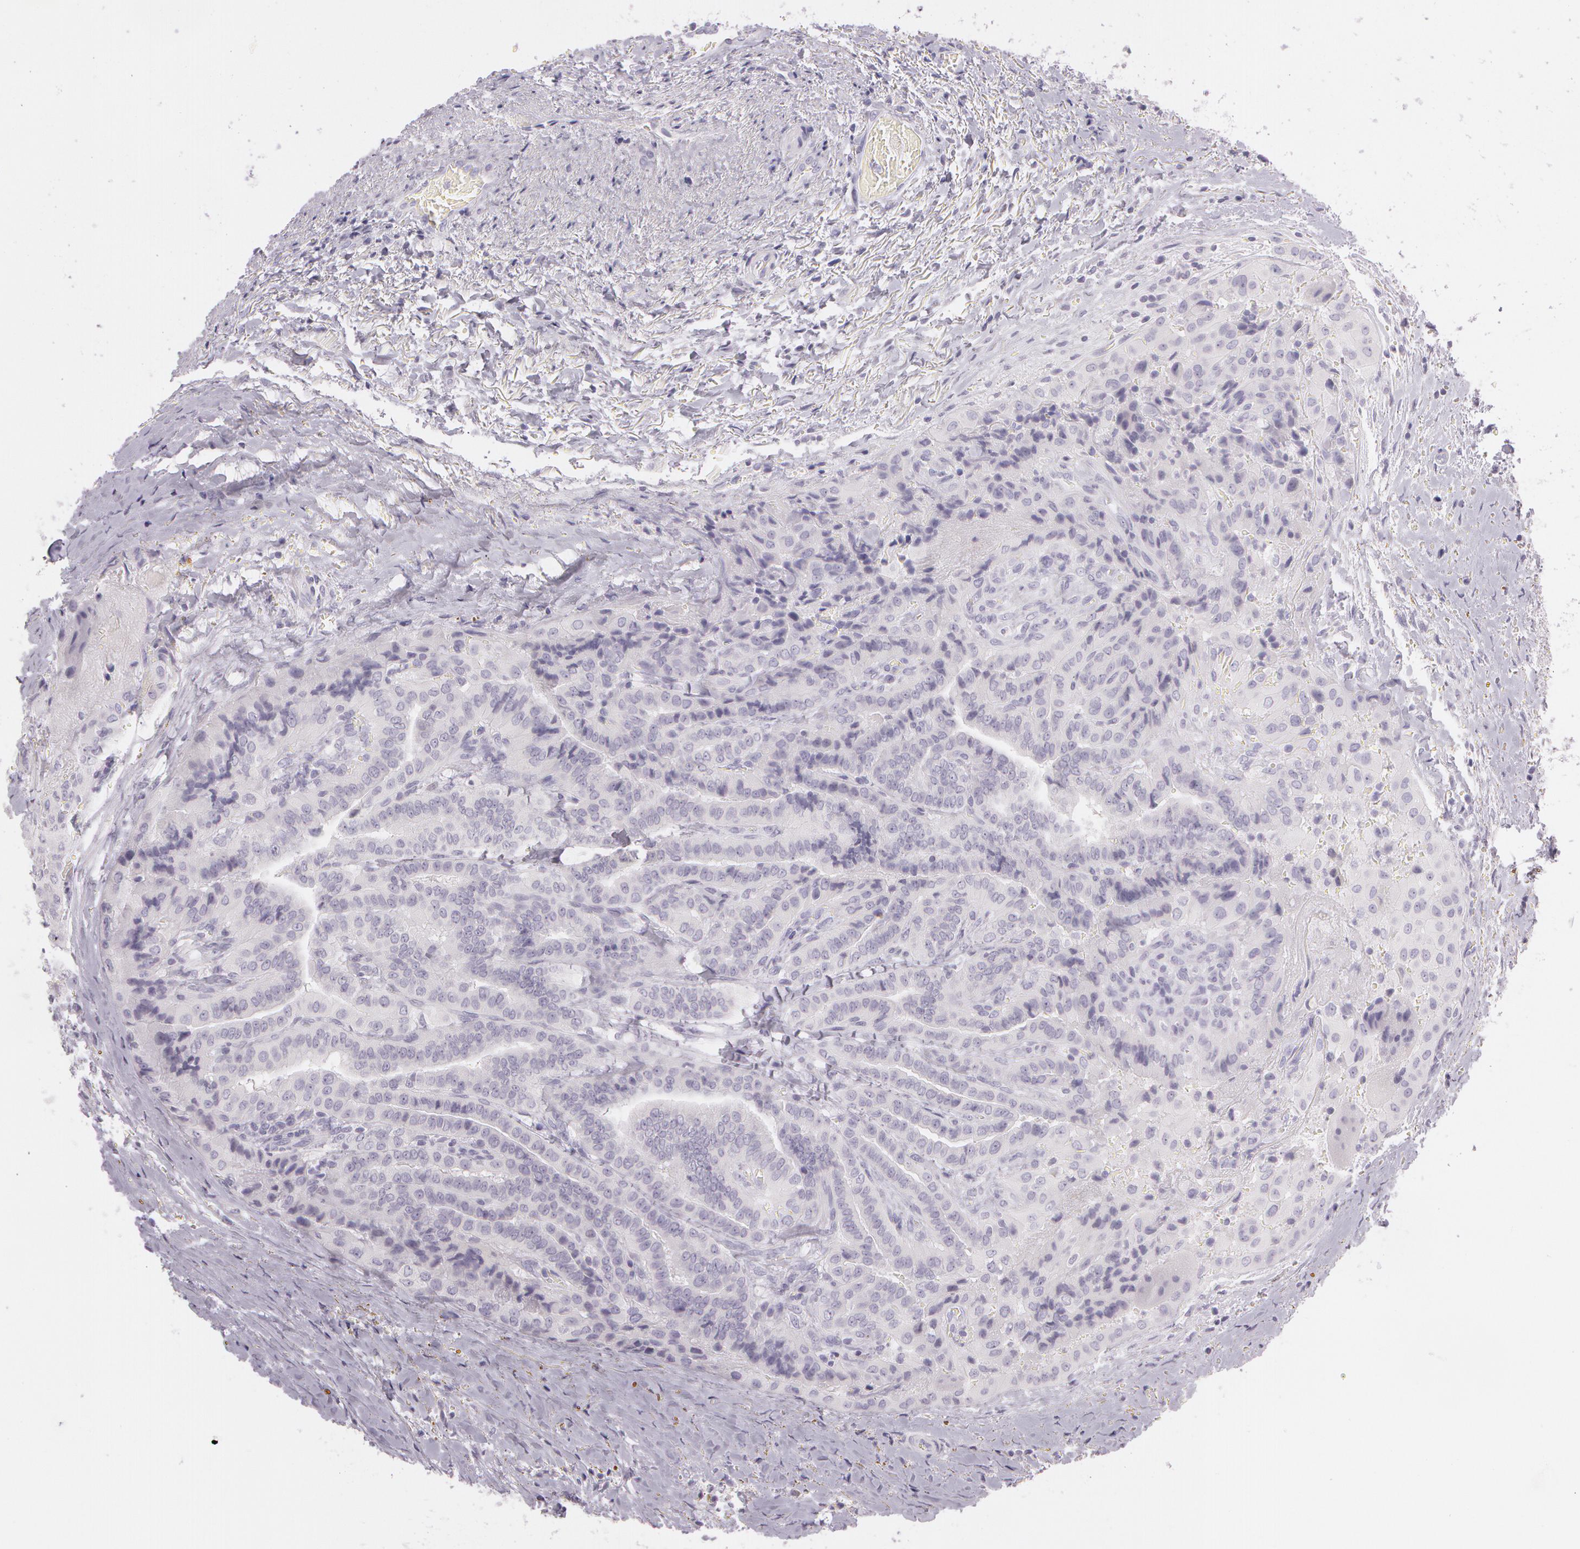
{"staining": {"intensity": "negative", "quantity": "none", "location": "none"}, "tissue": "thyroid cancer", "cell_type": "Tumor cells", "image_type": "cancer", "snomed": [{"axis": "morphology", "description": "Papillary adenocarcinoma, NOS"}, {"axis": "topography", "description": "Thyroid gland"}], "caption": "The IHC histopathology image has no significant positivity in tumor cells of papillary adenocarcinoma (thyroid) tissue. (IHC, brightfield microscopy, high magnification).", "gene": "OTC", "patient": {"sex": "female", "age": 71}}